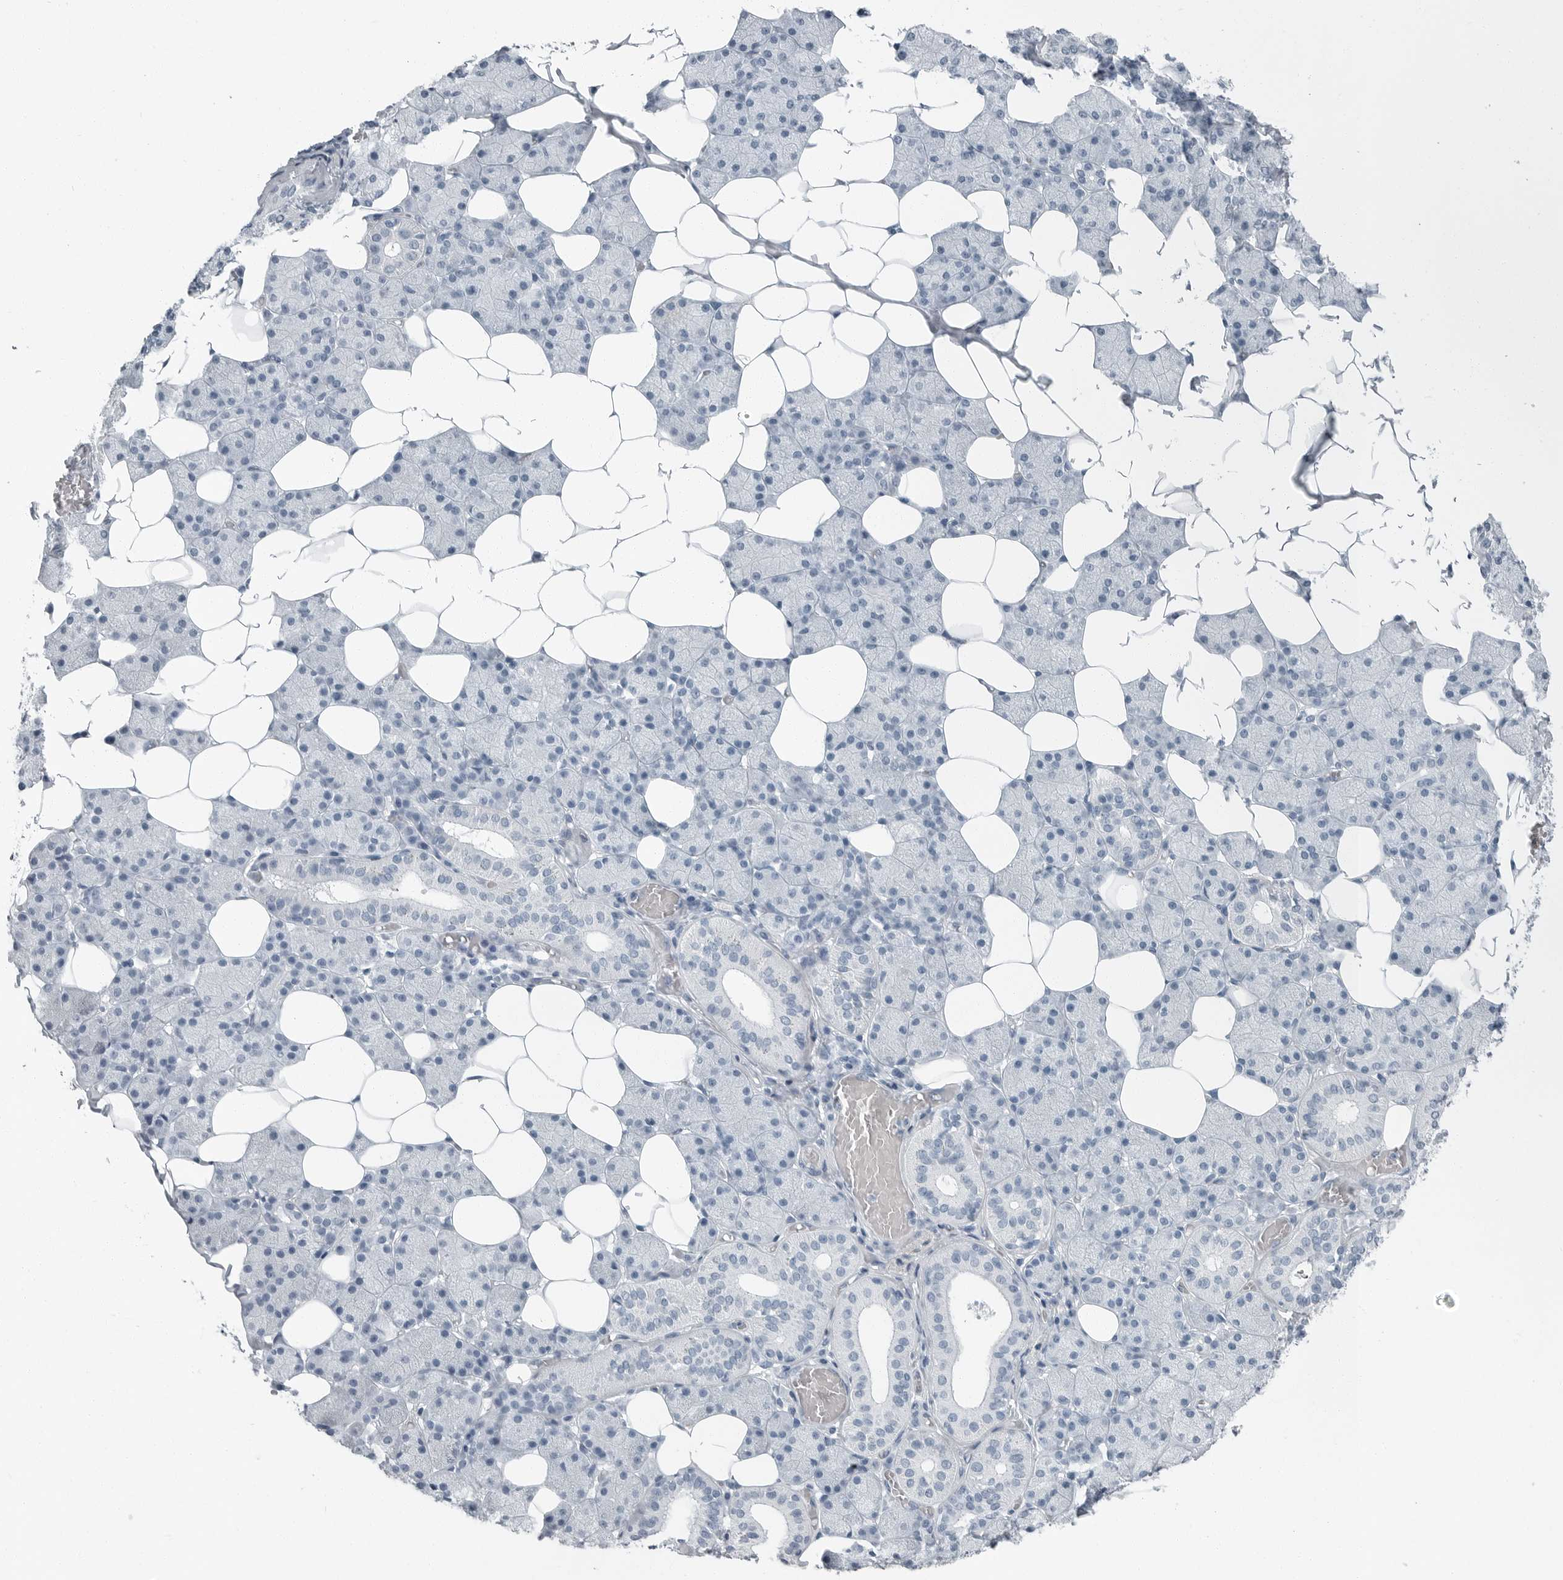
{"staining": {"intensity": "negative", "quantity": "none", "location": "none"}, "tissue": "salivary gland", "cell_type": "Glandular cells", "image_type": "normal", "snomed": [{"axis": "morphology", "description": "Normal tissue, NOS"}, {"axis": "topography", "description": "Salivary gland"}], "caption": "Immunohistochemistry (IHC) micrograph of benign human salivary gland stained for a protein (brown), which shows no expression in glandular cells. Brightfield microscopy of IHC stained with DAB (3,3'-diaminobenzidine) (brown) and hematoxylin (blue), captured at high magnification.", "gene": "FABP6", "patient": {"sex": "female", "age": 33}}